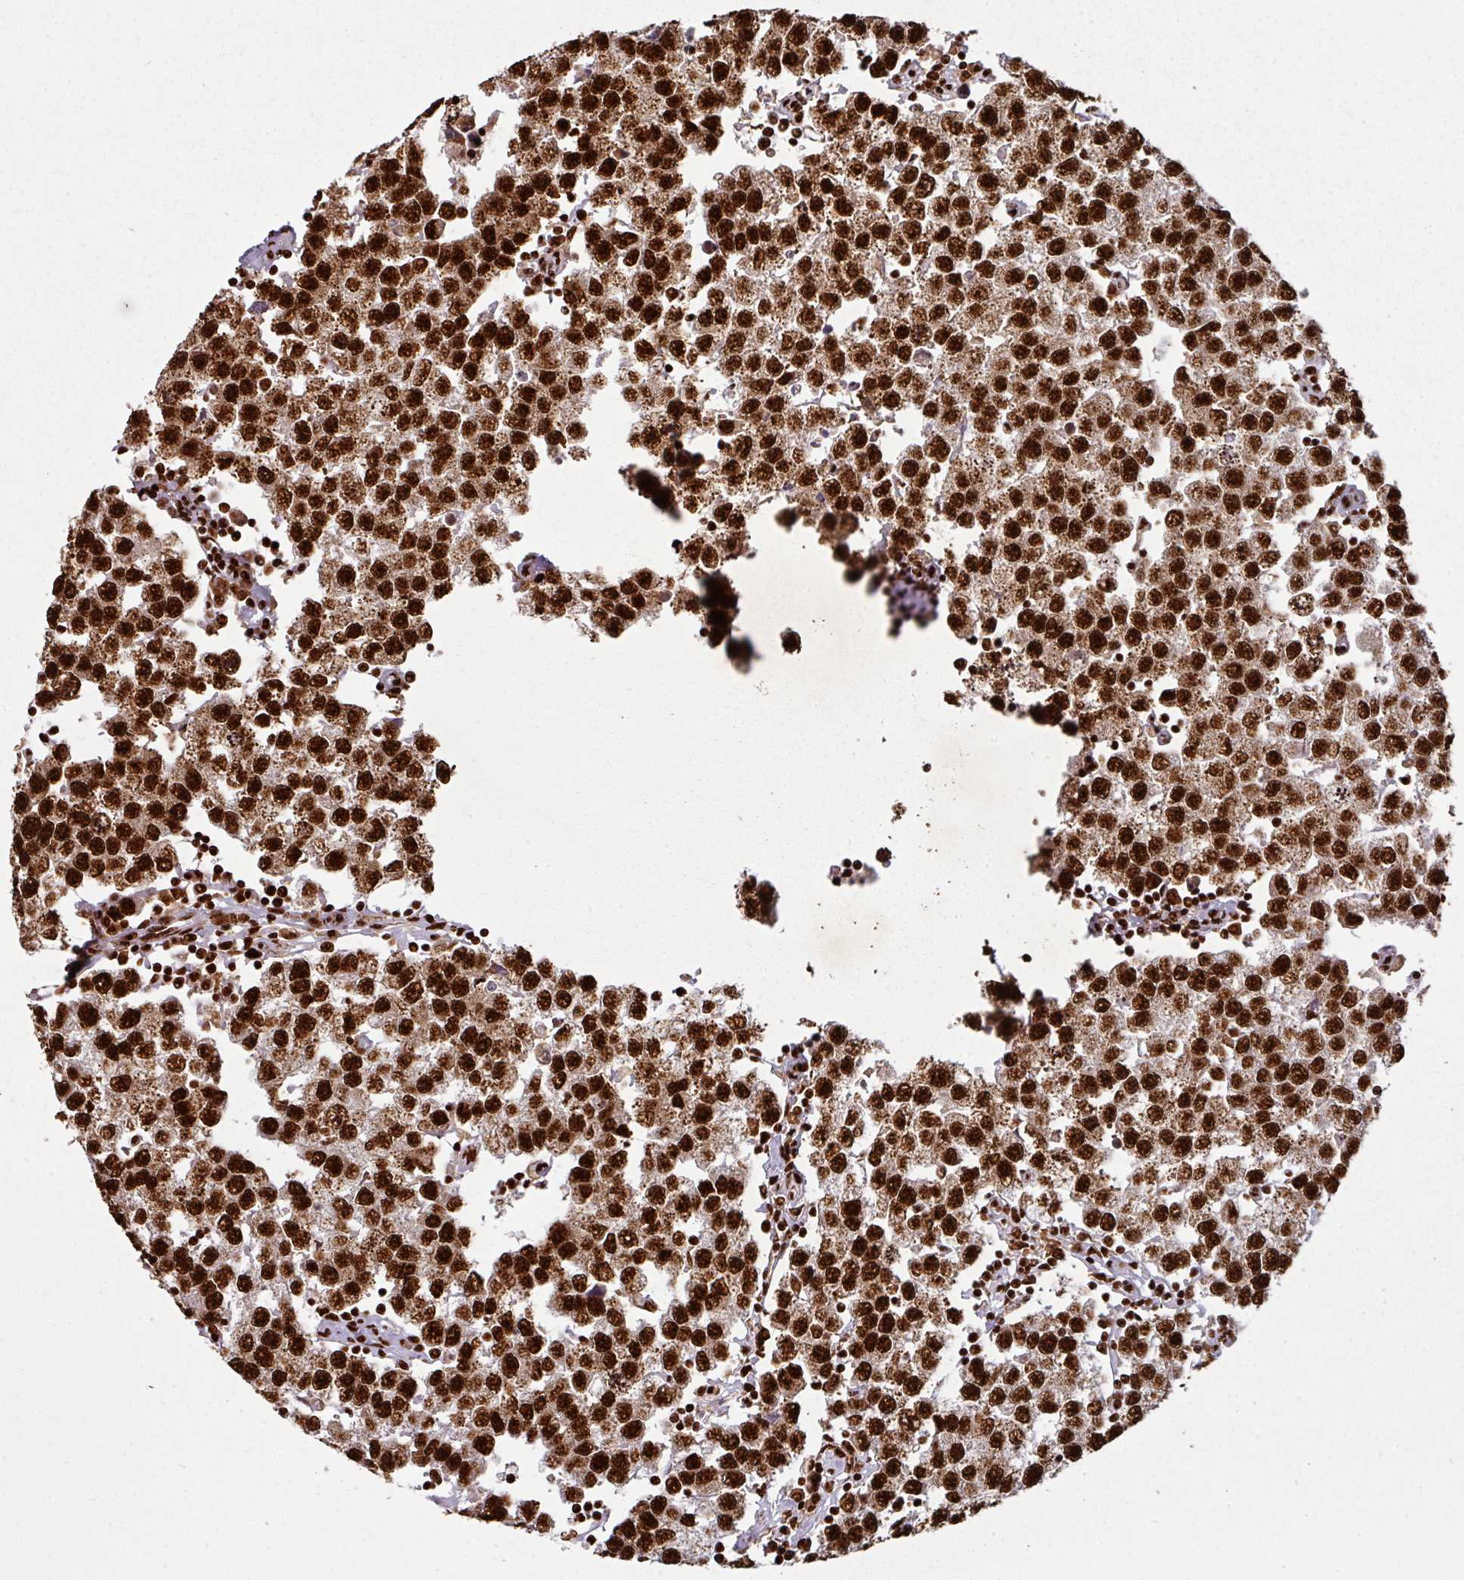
{"staining": {"intensity": "strong", "quantity": ">75%", "location": "nuclear"}, "tissue": "testis cancer", "cell_type": "Tumor cells", "image_type": "cancer", "snomed": [{"axis": "morphology", "description": "Seminoma, NOS"}, {"axis": "topography", "description": "Testis"}], "caption": "This micrograph displays immunohistochemistry (IHC) staining of human seminoma (testis), with high strong nuclear expression in about >75% of tumor cells.", "gene": "SIK3", "patient": {"sex": "male", "age": 34}}